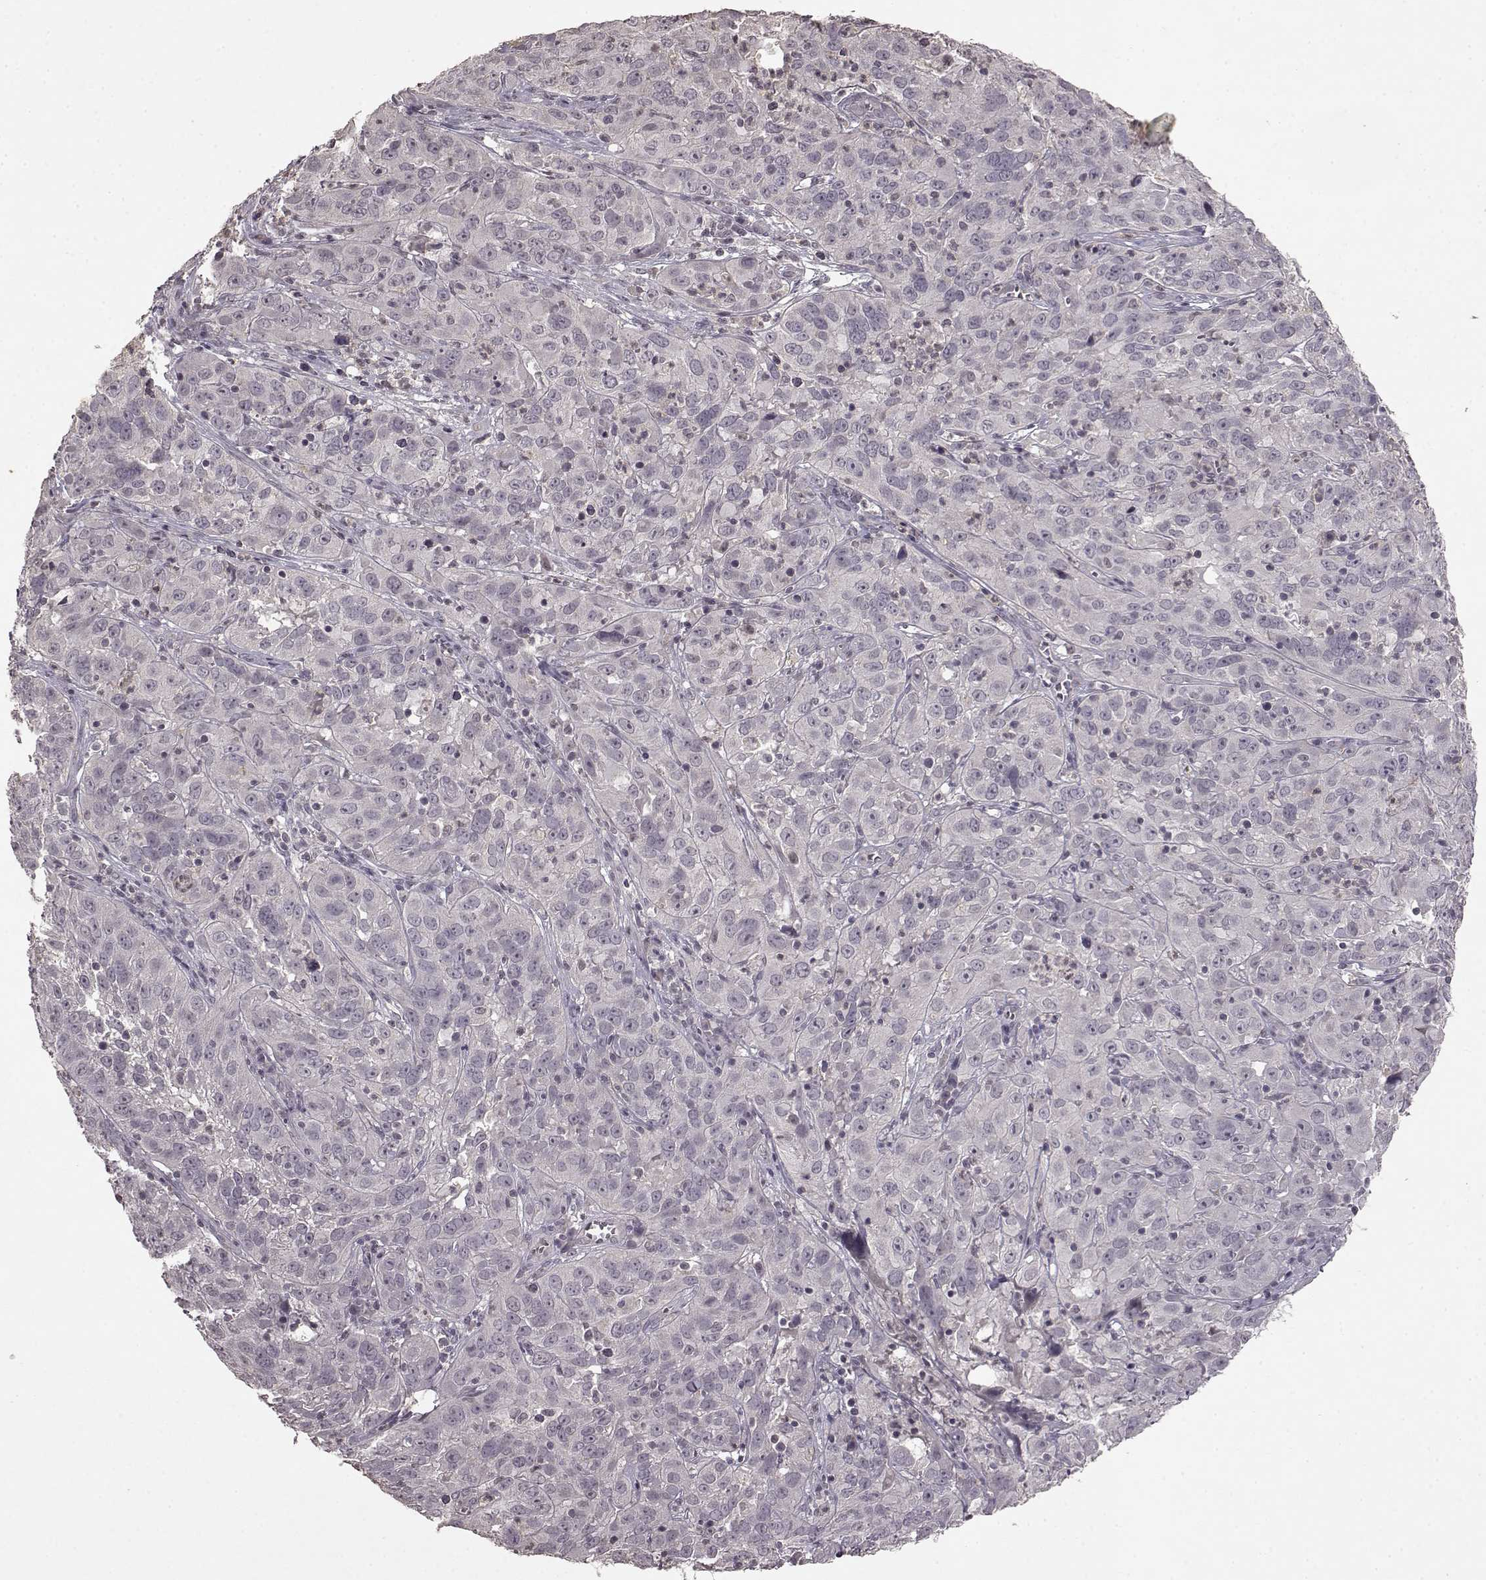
{"staining": {"intensity": "negative", "quantity": "none", "location": "none"}, "tissue": "cervical cancer", "cell_type": "Tumor cells", "image_type": "cancer", "snomed": [{"axis": "morphology", "description": "Squamous cell carcinoma, NOS"}, {"axis": "topography", "description": "Cervix"}], "caption": "The immunohistochemistry photomicrograph has no significant expression in tumor cells of squamous cell carcinoma (cervical) tissue.", "gene": "LHB", "patient": {"sex": "female", "age": 32}}